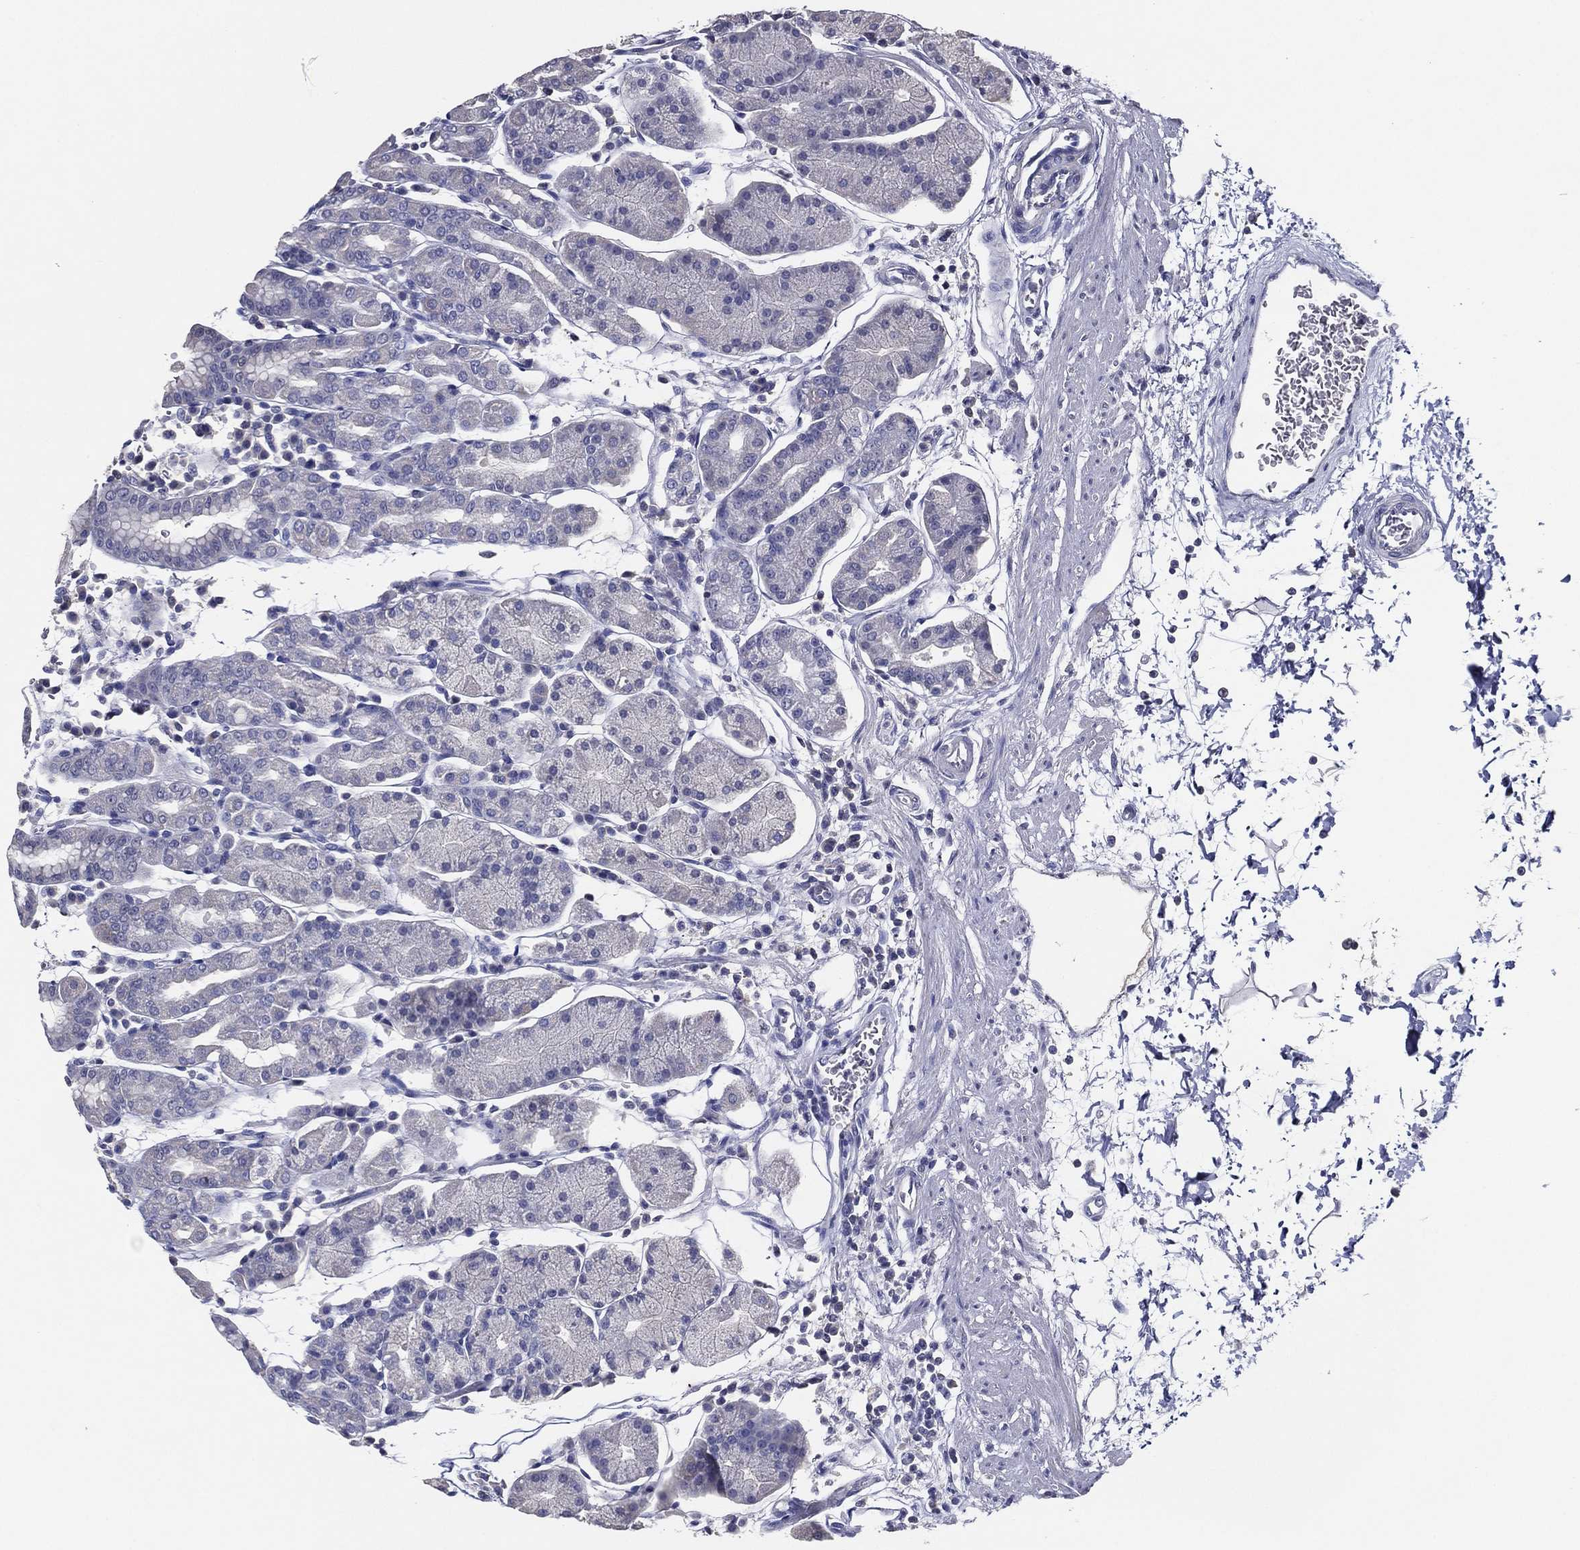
{"staining": {"intensity": "negative", "quantity": "none", "location": "none"}, "tissue": "stomach", "cell_type": "Glandular cells", "image_type": "normal", "snomed": [{"axis": "morphology", "description": "Normal tissue, NOS"}, {"axis": "topography", "description": "Stomach"}], "caption": "There is no significant staining in glandular cells of stomach. The staining is performed using DAB (3,3'-diaminobenzidine) brown chromogen with nuclei counter-stained in using hematoxylin.", "gene": "TFAP2A", "patient": {"sex": "male", "age": 54}}